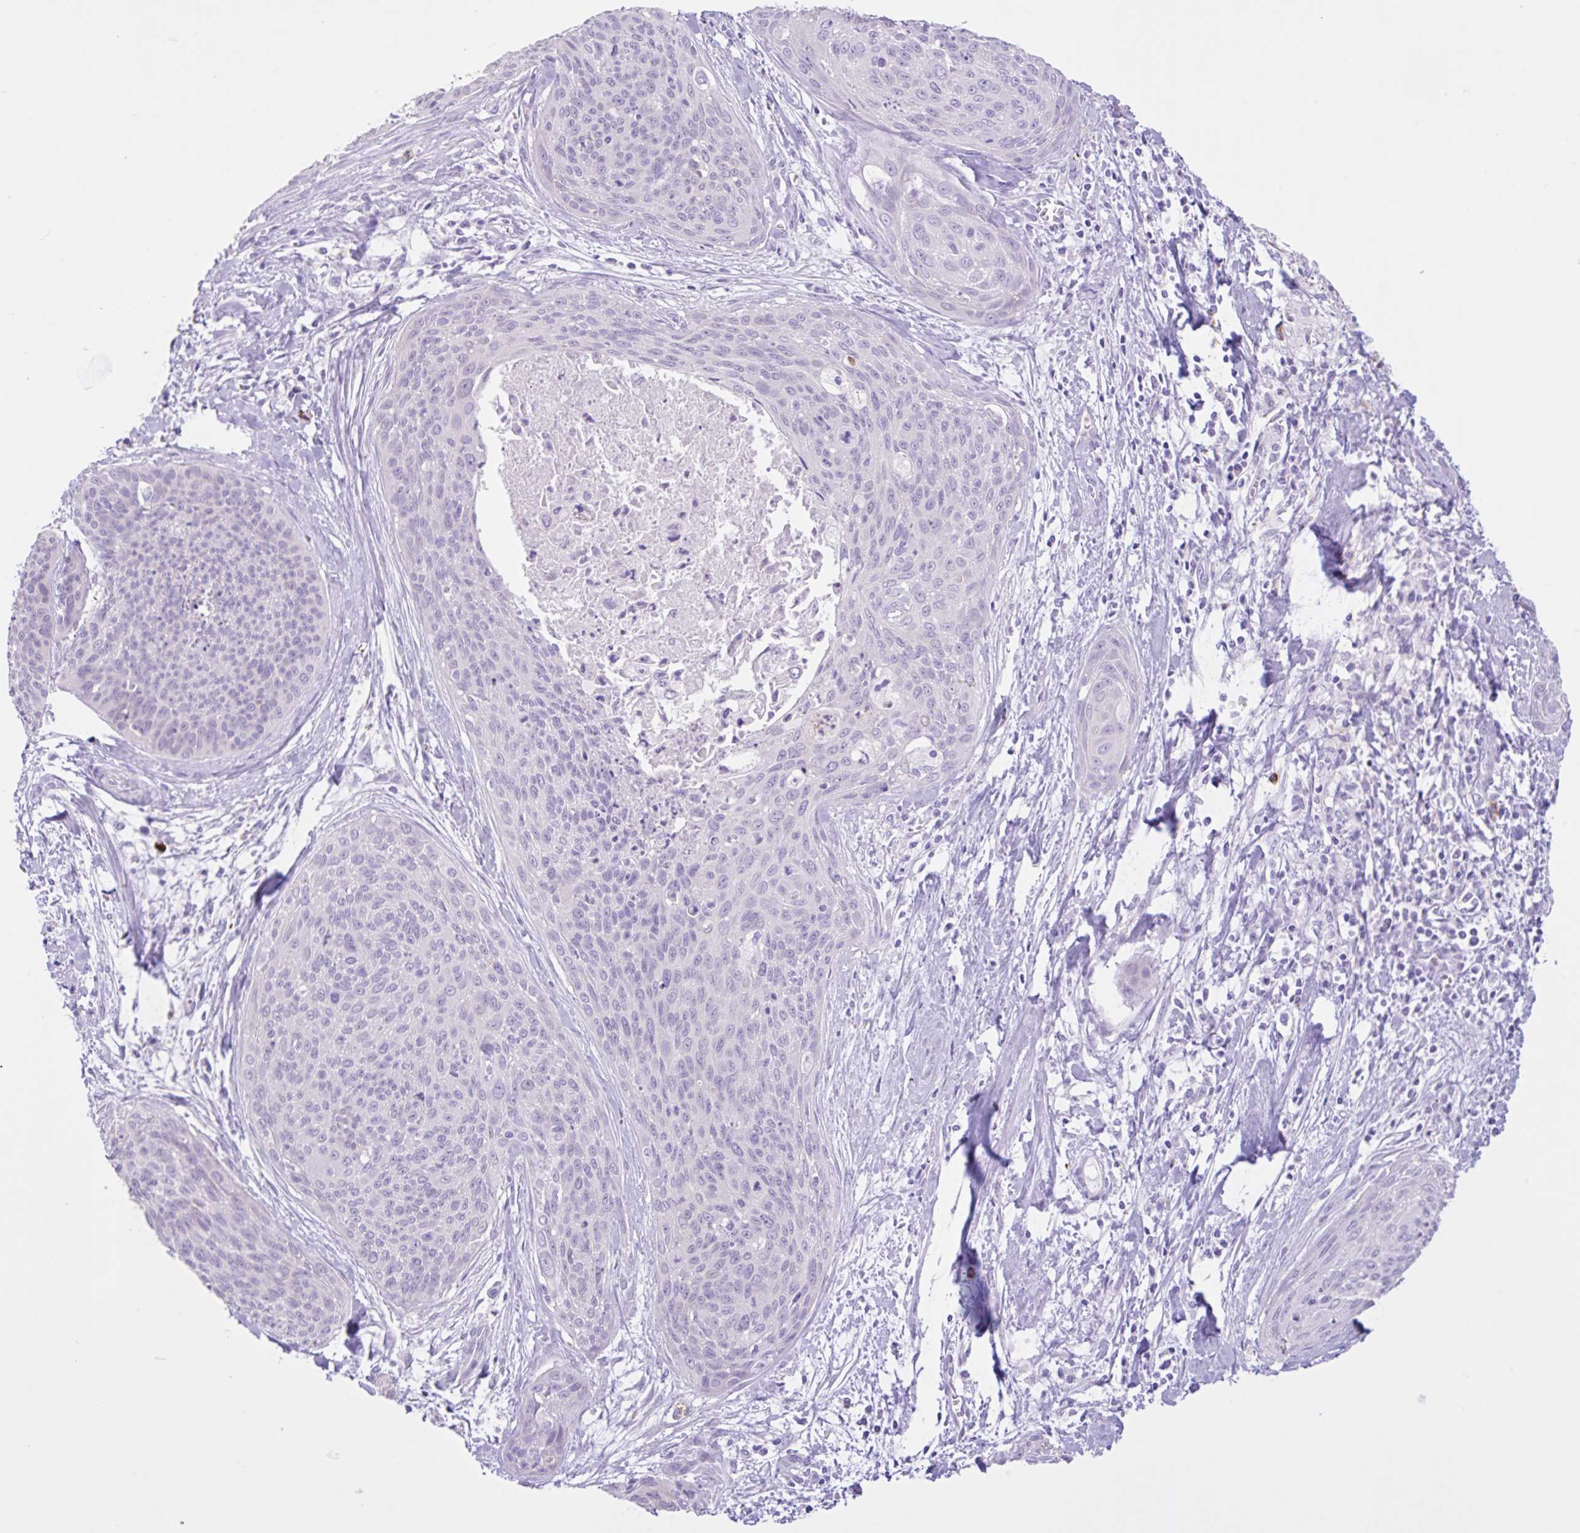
{"staining": {"intensity": "negative", "quantity": "none", "location": "none"}, "tissue": "cervical cancer", "cell_type": "Tumor cells", "image_type": "cancer", "snomed": [{"axis": "morphology", "description": "Squamous cell carcinoma, NOS"}, {"axis": "topography", "description": "Cervix"}], "caption": "The IHC image has no significant positivity in tumor cells of cervical squamous cell carcinoma tissue.", "gene": "CST11", "patient": {"sex": "female", "age": 55}}